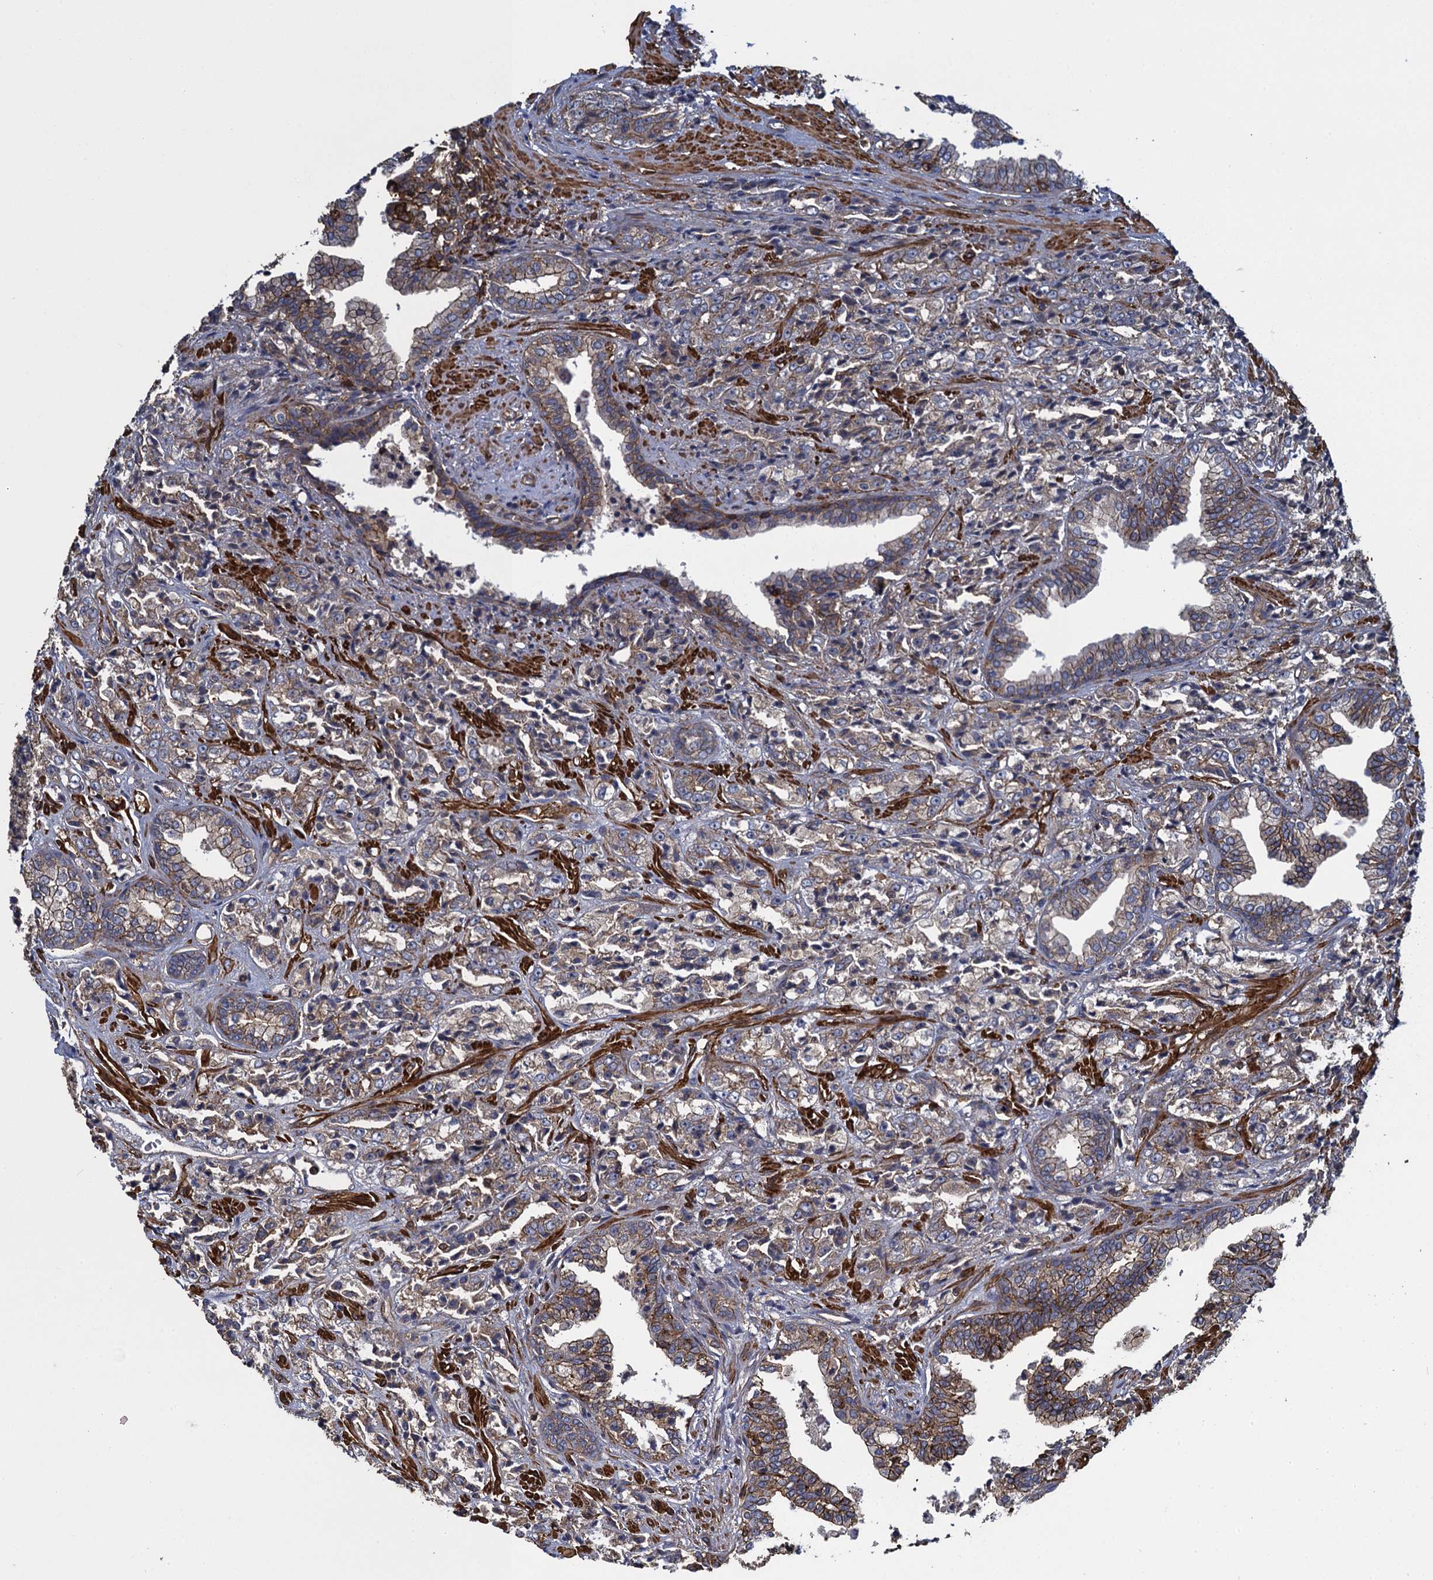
{"staining": {"intensity": "weak", "quantity": "25%-75%", "location": "cytoplasmic/membranous"}, "tissue": "prostate cancer", "cell_type": "Tumor cells", "image_type": "cancer", "snomed": [{"axis": "morphology", "description": "Adenocarcinoma, High grade"}, {"axis": "topography", "description": "Prostate"}], "caption": "Immunohistochemistry (IHC) of human high-grade adenocarcinoma (prostate) displays low levels of weak cytoplasmic/membranous staining in approximately 25%-75% of tumor cells.", "gene": "PROSER2", "patient": {"sex": "male", "age": 71}}